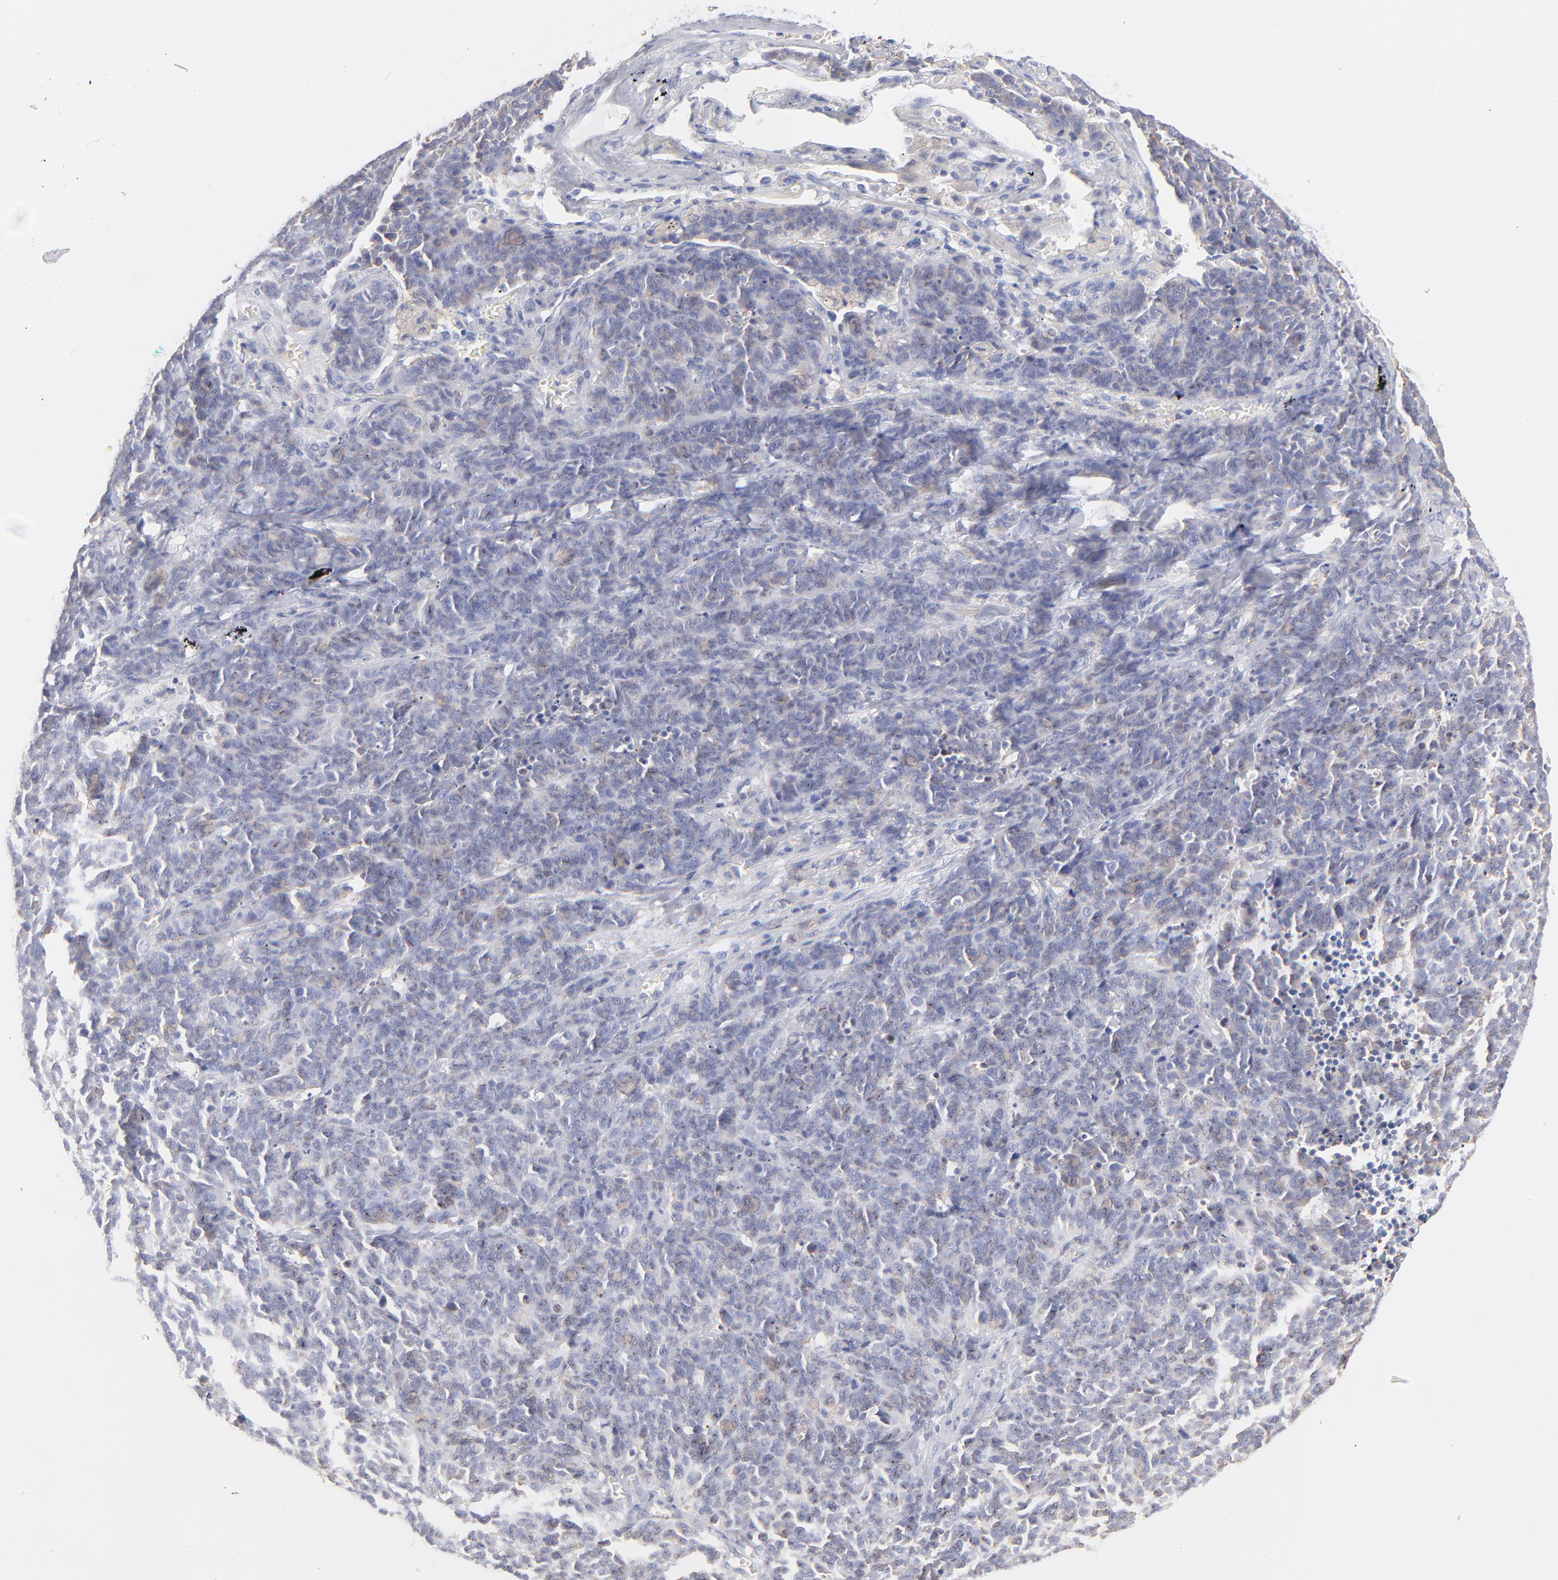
{"staining": {"intensity": "weak", "quantity": "<25%", "location": "cytoplasmic/membranous"}, "tissue": "lung cancer", "cell_type": "Tumor cells", "image_type": "cancer", "snomed": [{"axis": "morphology", "description": "Neoplasm, malignant, NOS"}, {"axis": "topography", "description": "Lung"}], "caption": "Immunohistochemistry (IHC) micrograph of lung cancer (malignant neoplasm) stained for a protein (brown), which displays no expression in tumor cells.", "gene": "ACTA2", "patient": {"sex": "female", "age": 58}}